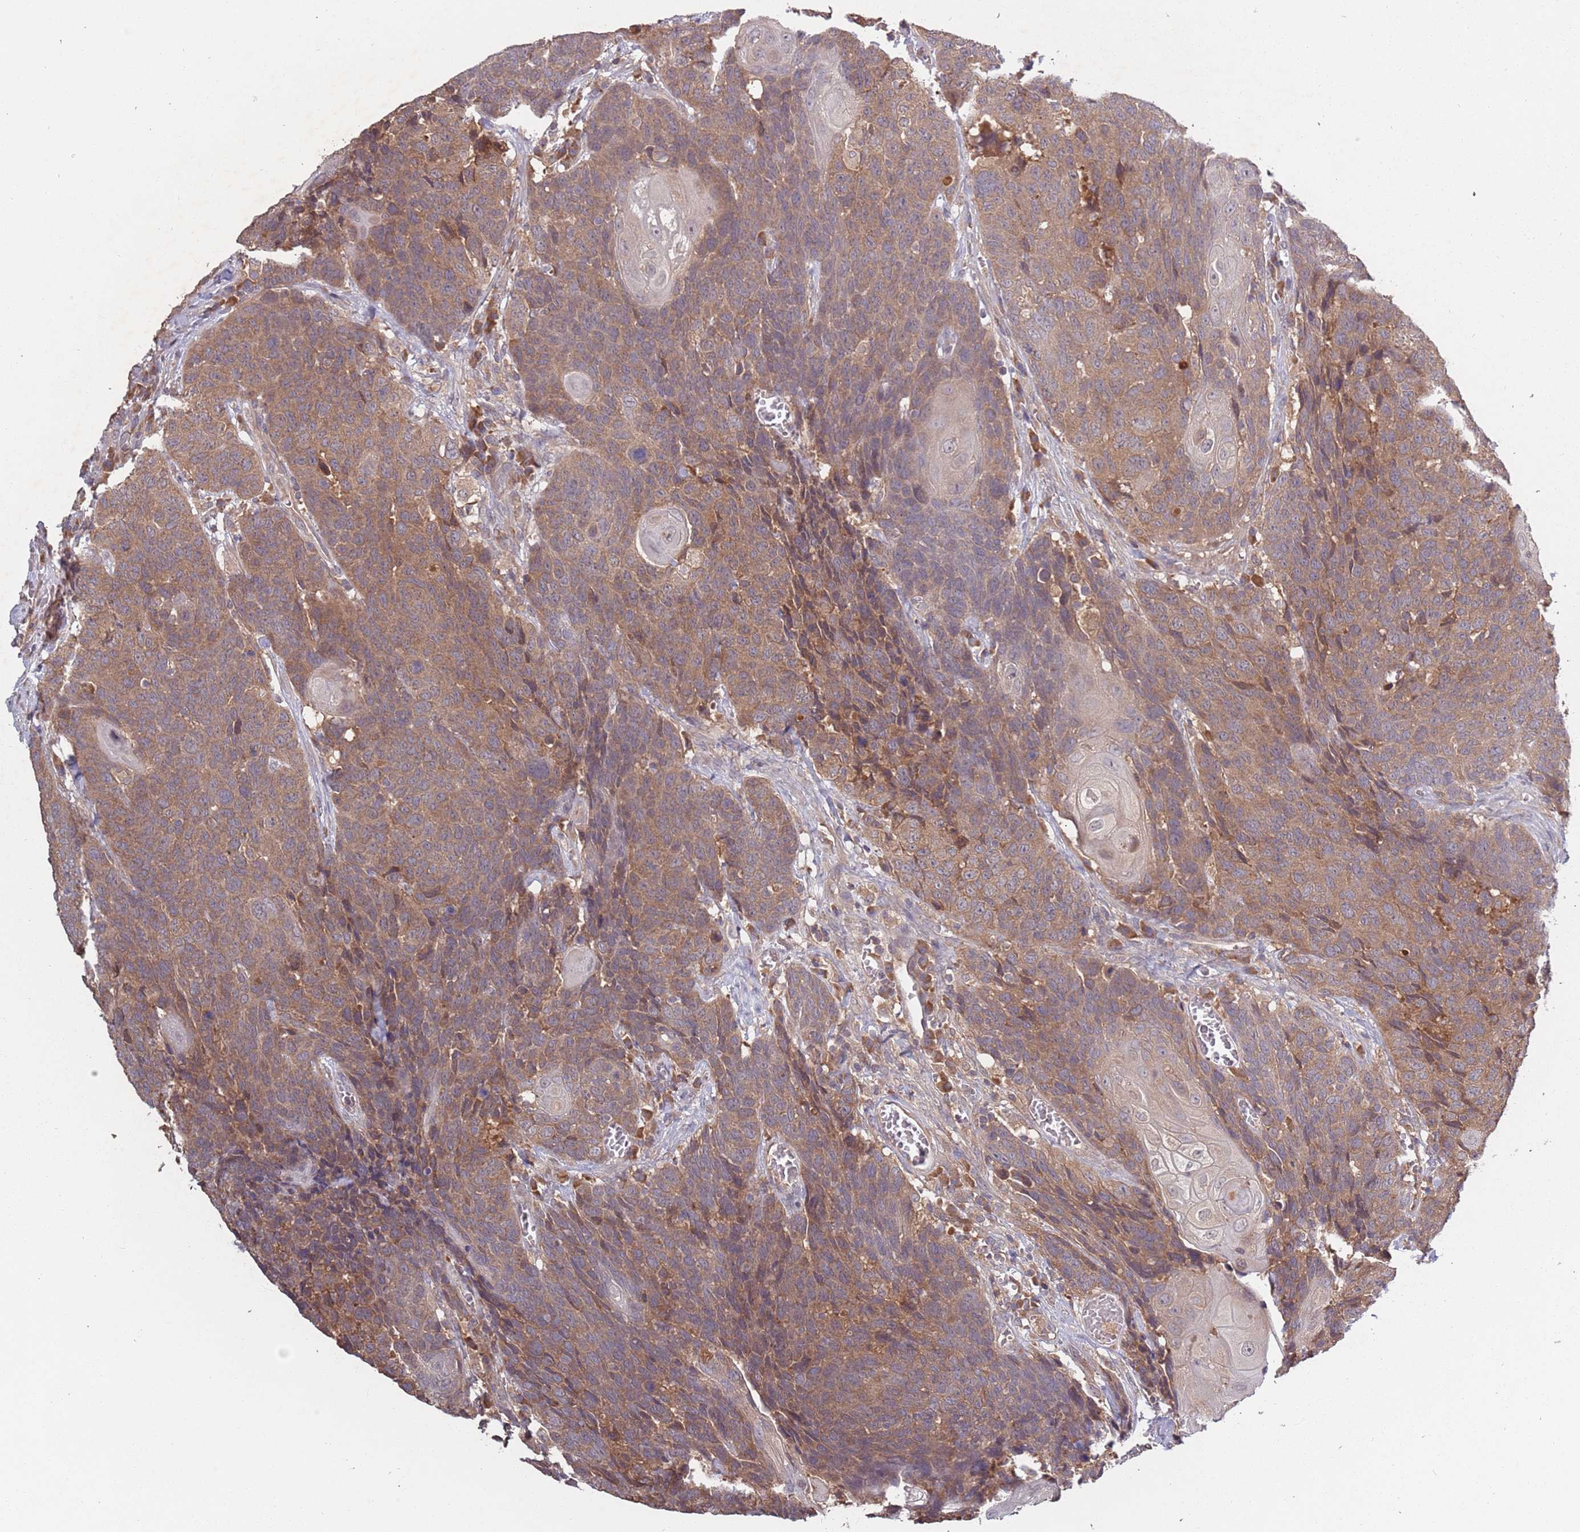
{"staining": {"intensity": "moderate", "quantity": ">75%", "location": "cytoplasmic/membranous"}, "tissue": "head and neck cancer", "cell_type": "Tumor cells", "image_type": "cancer", "snomed": [{"axis": "morphology", "description": "Squamous cell carcinoma, NOS"}, {"axis": "topography", "description": "Head-Neck"}], "caption": "Immunohistochemical staining of head and neck squamous cell carcinoma exhibits moderate cytoplasmic/membranous protein expression in approximately >75% of tumor cells. (Stains: DAB (3,3'-diaminobenzidine) in brown, nuclei in blue, Microscopy: brightfield microscopy at high magnification).", "gene": "USP32", "patient": {"sex": "male", "age": 66}}